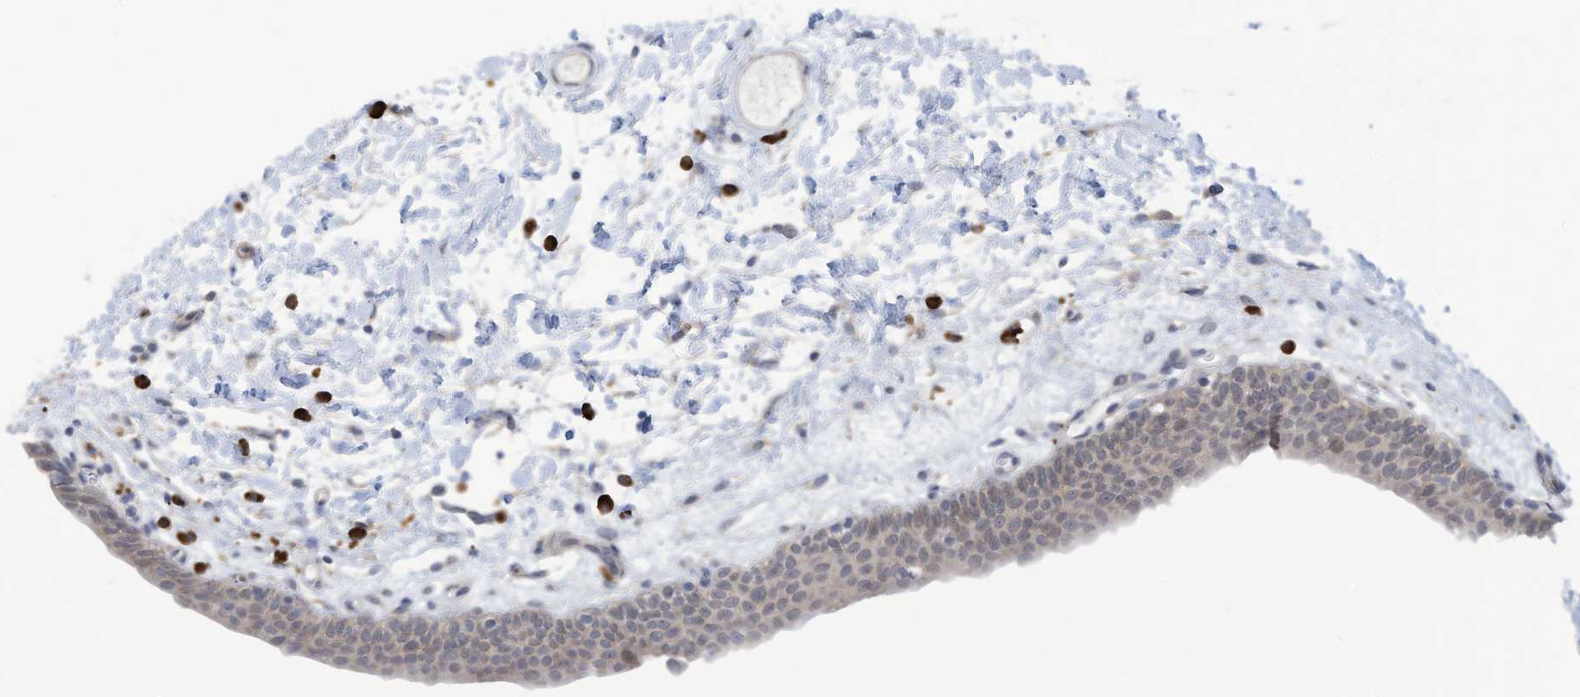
{"staining": {"intensity": "weak", "quantity": "<25%", "location": "cytoplasmic/membranous"}, "tissue": "urinary bladder", "cell_type": "Urothelial cells", "image_type": "normal", "snomed": [{"axis": "morphology", "description": "Normal tissue, NOS"}, {"axis": "topography", "description": "Urinary bladder"}], "caption": "This is an immunohistochemistry photomicrograph of unremarkable human urinary bladder. There is no expression in urothelial cells.", "gene": "ZNF292", "patient": {"sex": "male", "age": 83}}